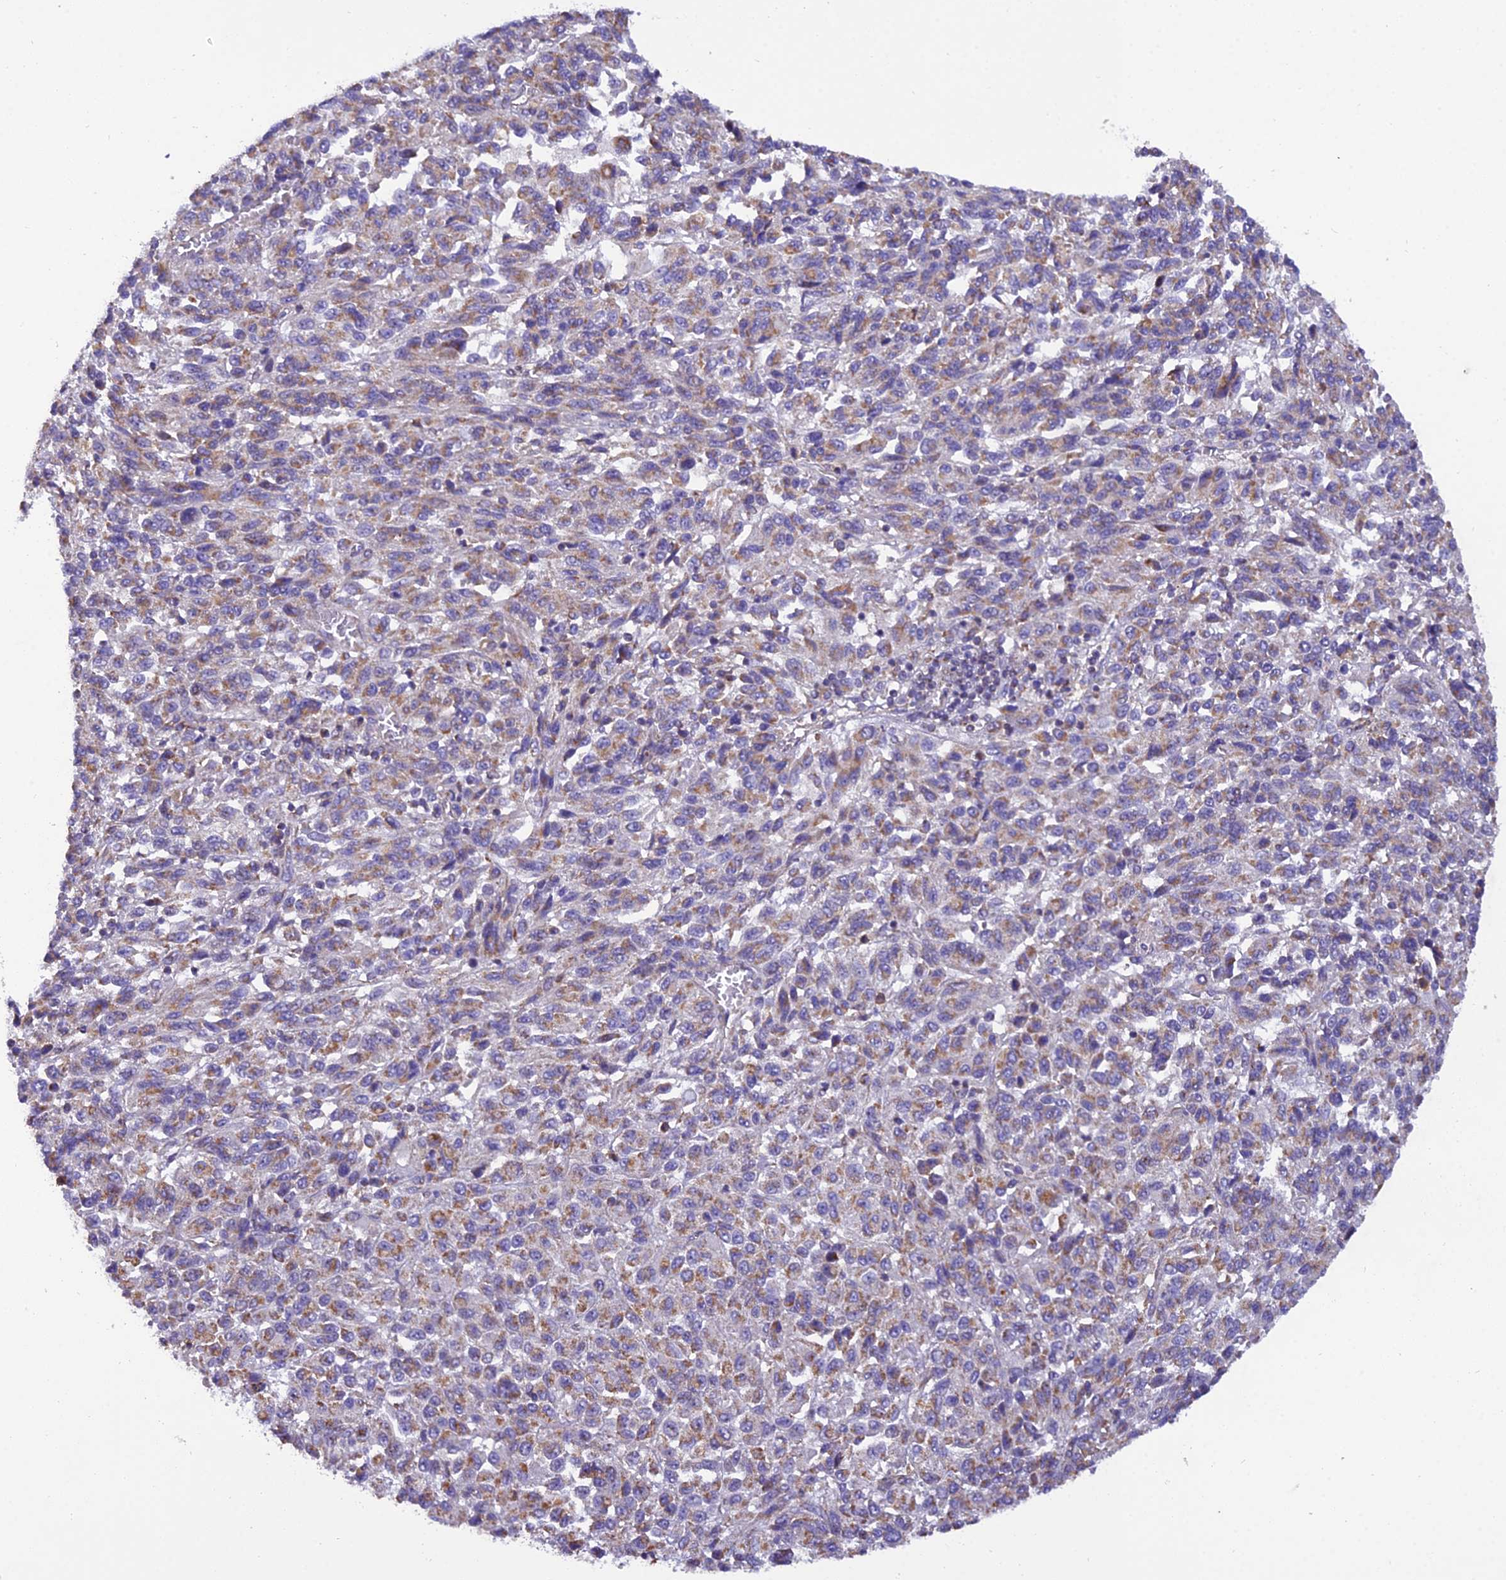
{"staining": {"intensity": "moderate", "quantity": ">75%", "location": "cytoplasmic/membranous"}, "tissue": "melanoma", "cell_type": "Tumor cells", "image_type": "cancer", "snomed": [{"axis": "morphology", "description": "Malignant melanoma, Metastatic site"}, {"axis": "topography", "description": "Lung"}], "caption": "Malignant melanoma (metastatic site) stained for a protein exhibits moderate cytoplasmic/membranous positivity in tumor cells.", "gene": "GPD1", "patient": {"sex": "male", "age": 64}}